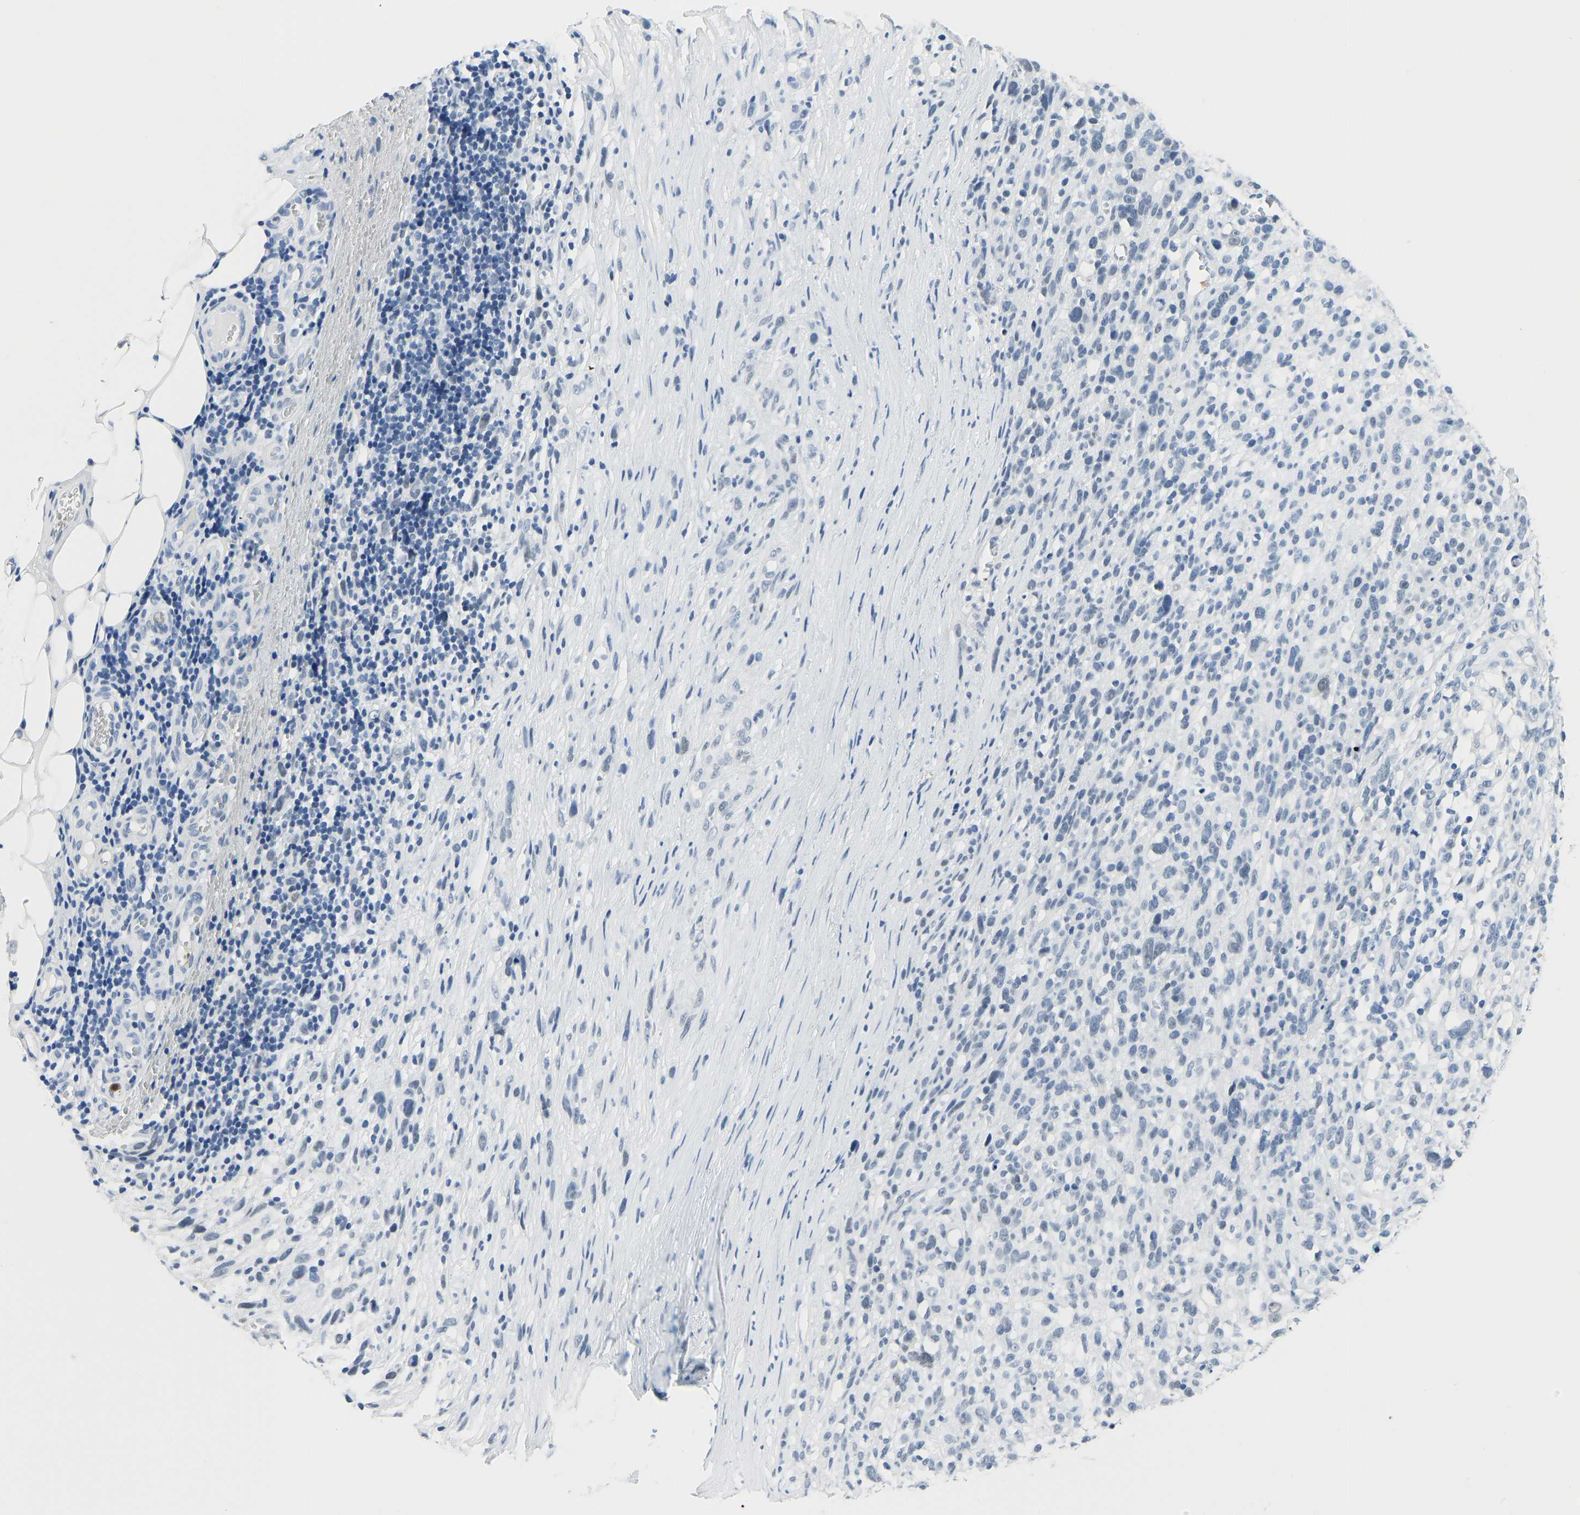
{"staining": {"intensity": "negative", "quantity": "none", "location": "none"}, "tissue": "melanoma", "cell_type": "Tumor cells", "image_type": "cancer", "snomed": [{"axis": "morphology", "description": "Malignant melanoma, NOS"}, {"axis": "topography", "description": "Skin"}], "caption": "This is an IHC photomicrograph of human malignant melanoma. There is no expression in tumor cells.", "gene": "TXNDC2", "patient": {"sex": "female", "age": 55}}